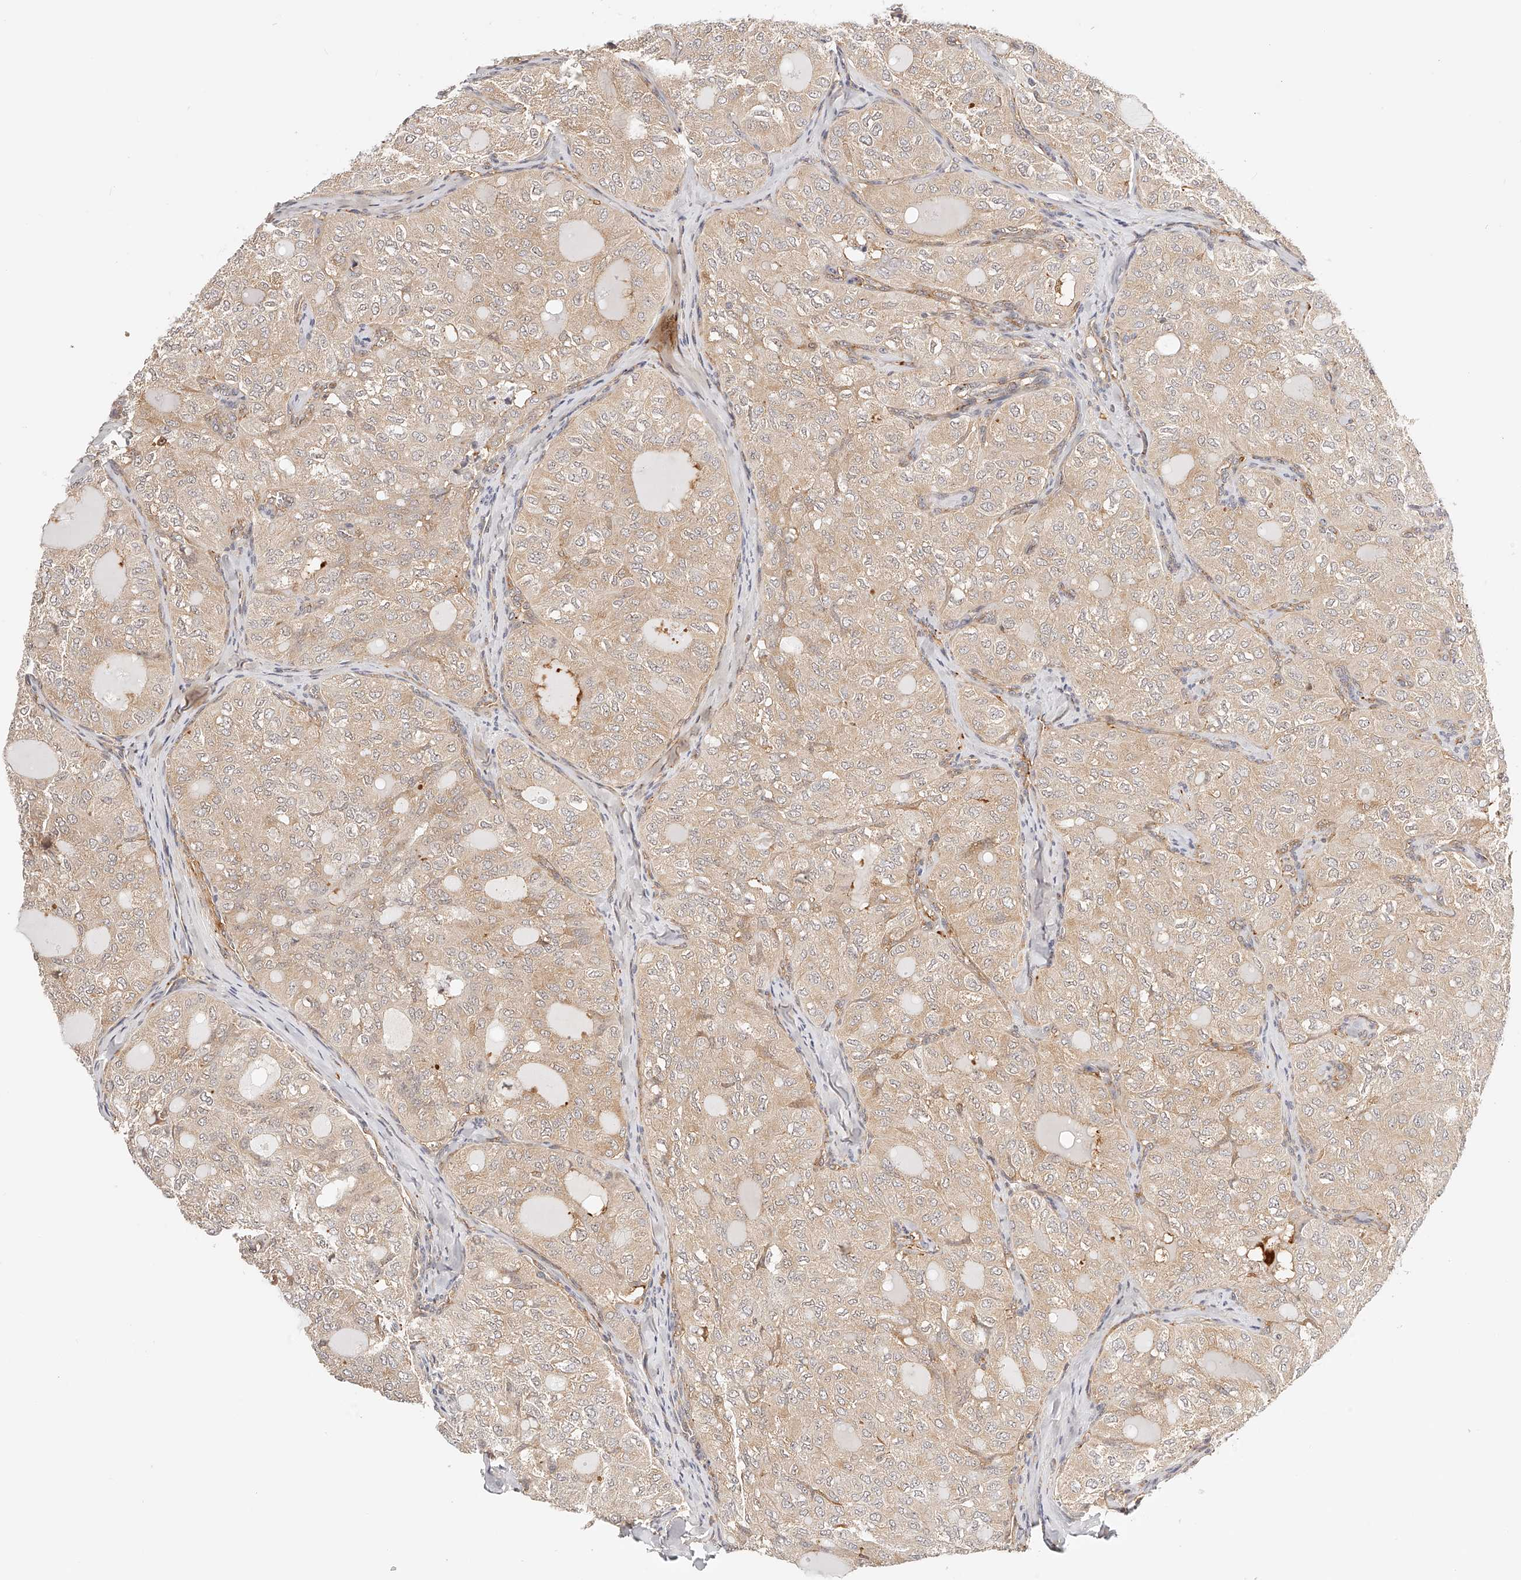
{"staining": {"intensity": "weak", "quantity": ">75%", "location": "cytoplasmic/membranous"}, "tissue": "thyroid cancer", "cell_type": "Tumor cells", "image_type": "cancer", "snomed": [{"axis": "morphology", "description": "Follicular adenoma carcinoma, NOS"}, {"axis": "topography", "description": "Thyroid gland"}], "caption": "Thyroid follicular adenoma carcinoma stained with a brown dye reveals weak cytoplasmic/membranous positive expression in approximately >75% of tumor cells.", "gene": "SYNC", "patient": {"sex": "male", "age": 75}}